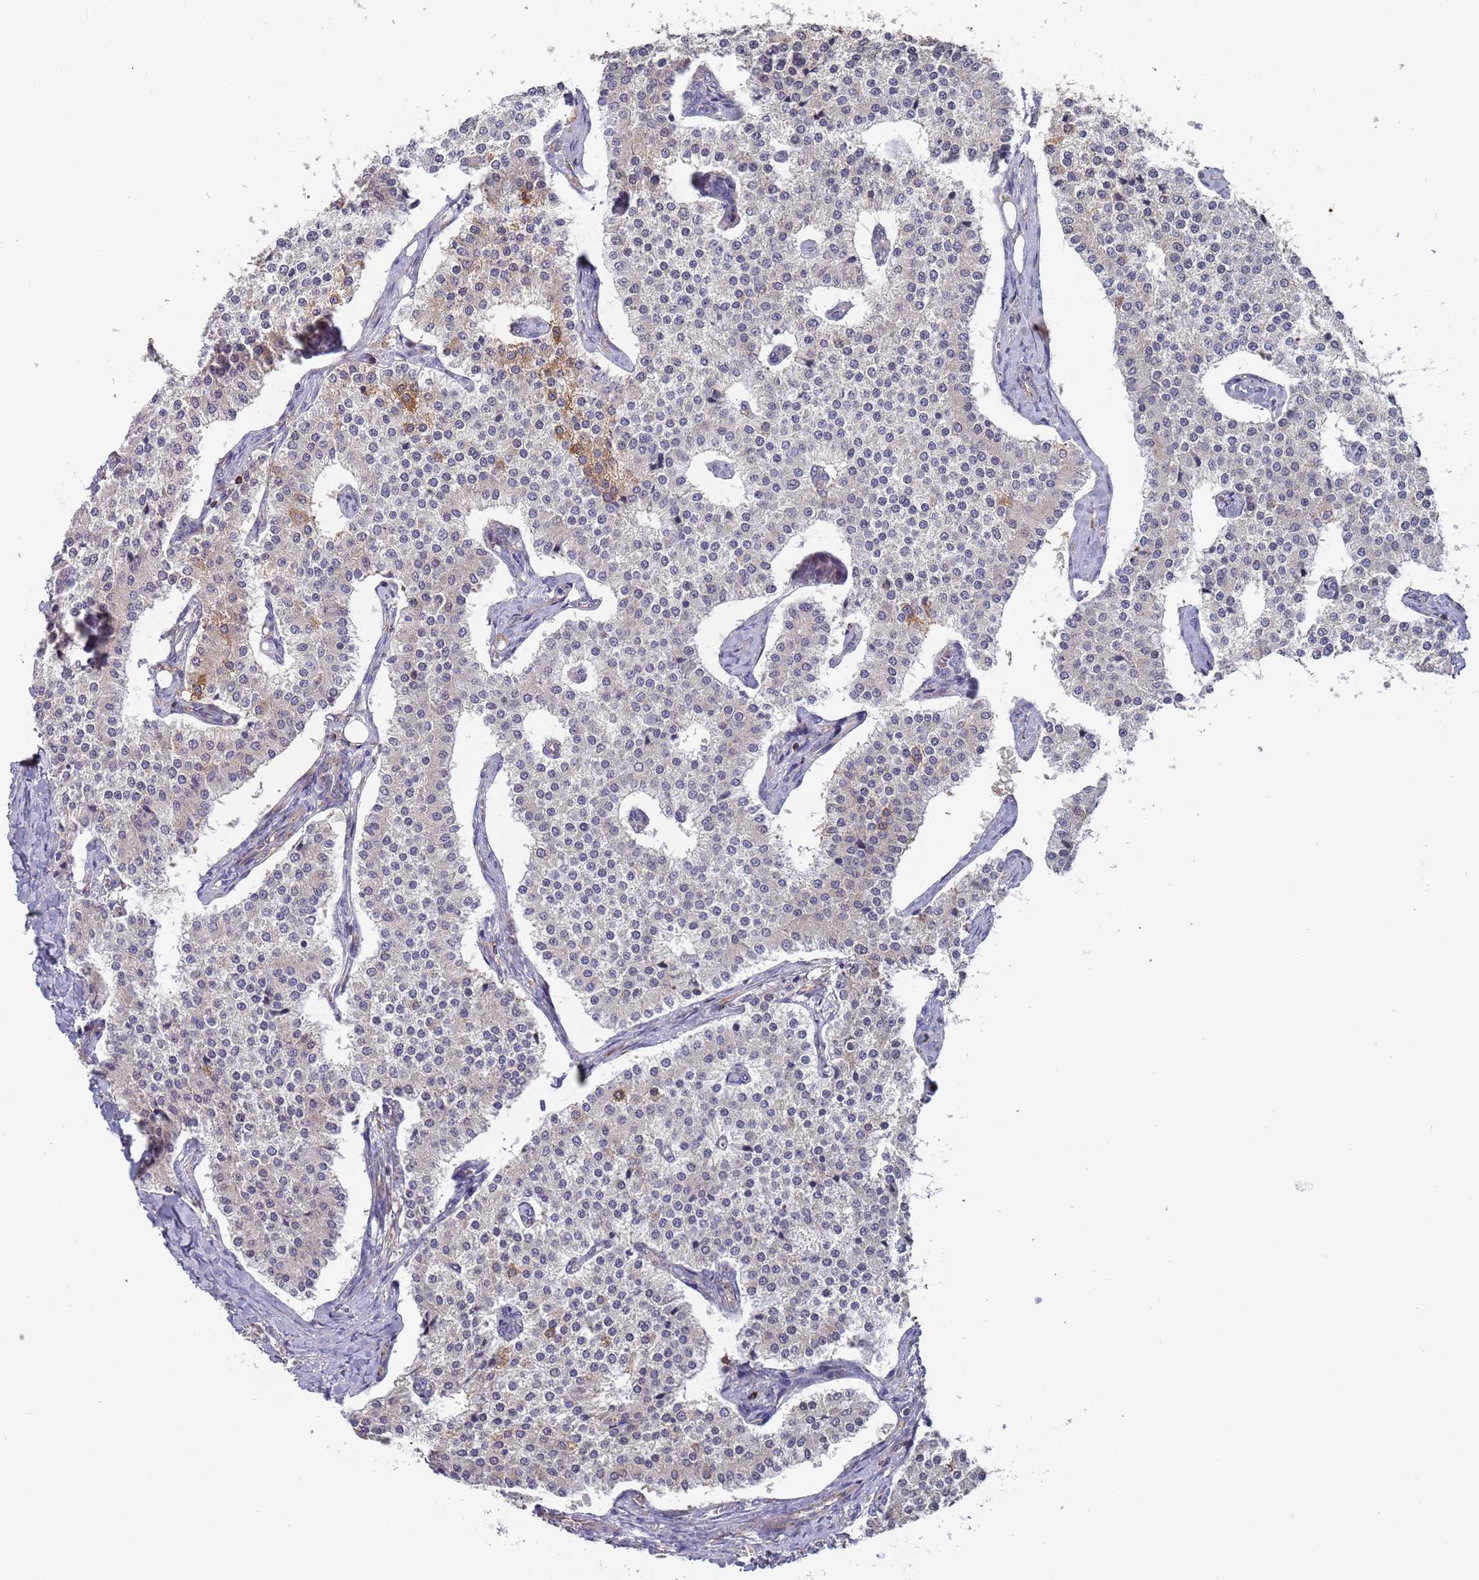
{"staining": {"intensity": "moderate", "quantity": "<25%", "location": "cytoplasmic/membranous"}, "tissue": "carcinoid", "cell_type": "Tumor cells", "image_type": "cancer", "snomed": [{"axis": "morphology", "description": "Carcinoid, malignant, NOS"}, {"axis": "topography", "description": "Colon"}], "caption": "A histopathology image showing moderate cytoplasmic/membranous expression in about <25% of tumor cells in carcinoid (malignant), as visualized by brown immunohistochemical staining.", "gene": "MALRD1", "patient": {"sex": "female", "age": 52}}